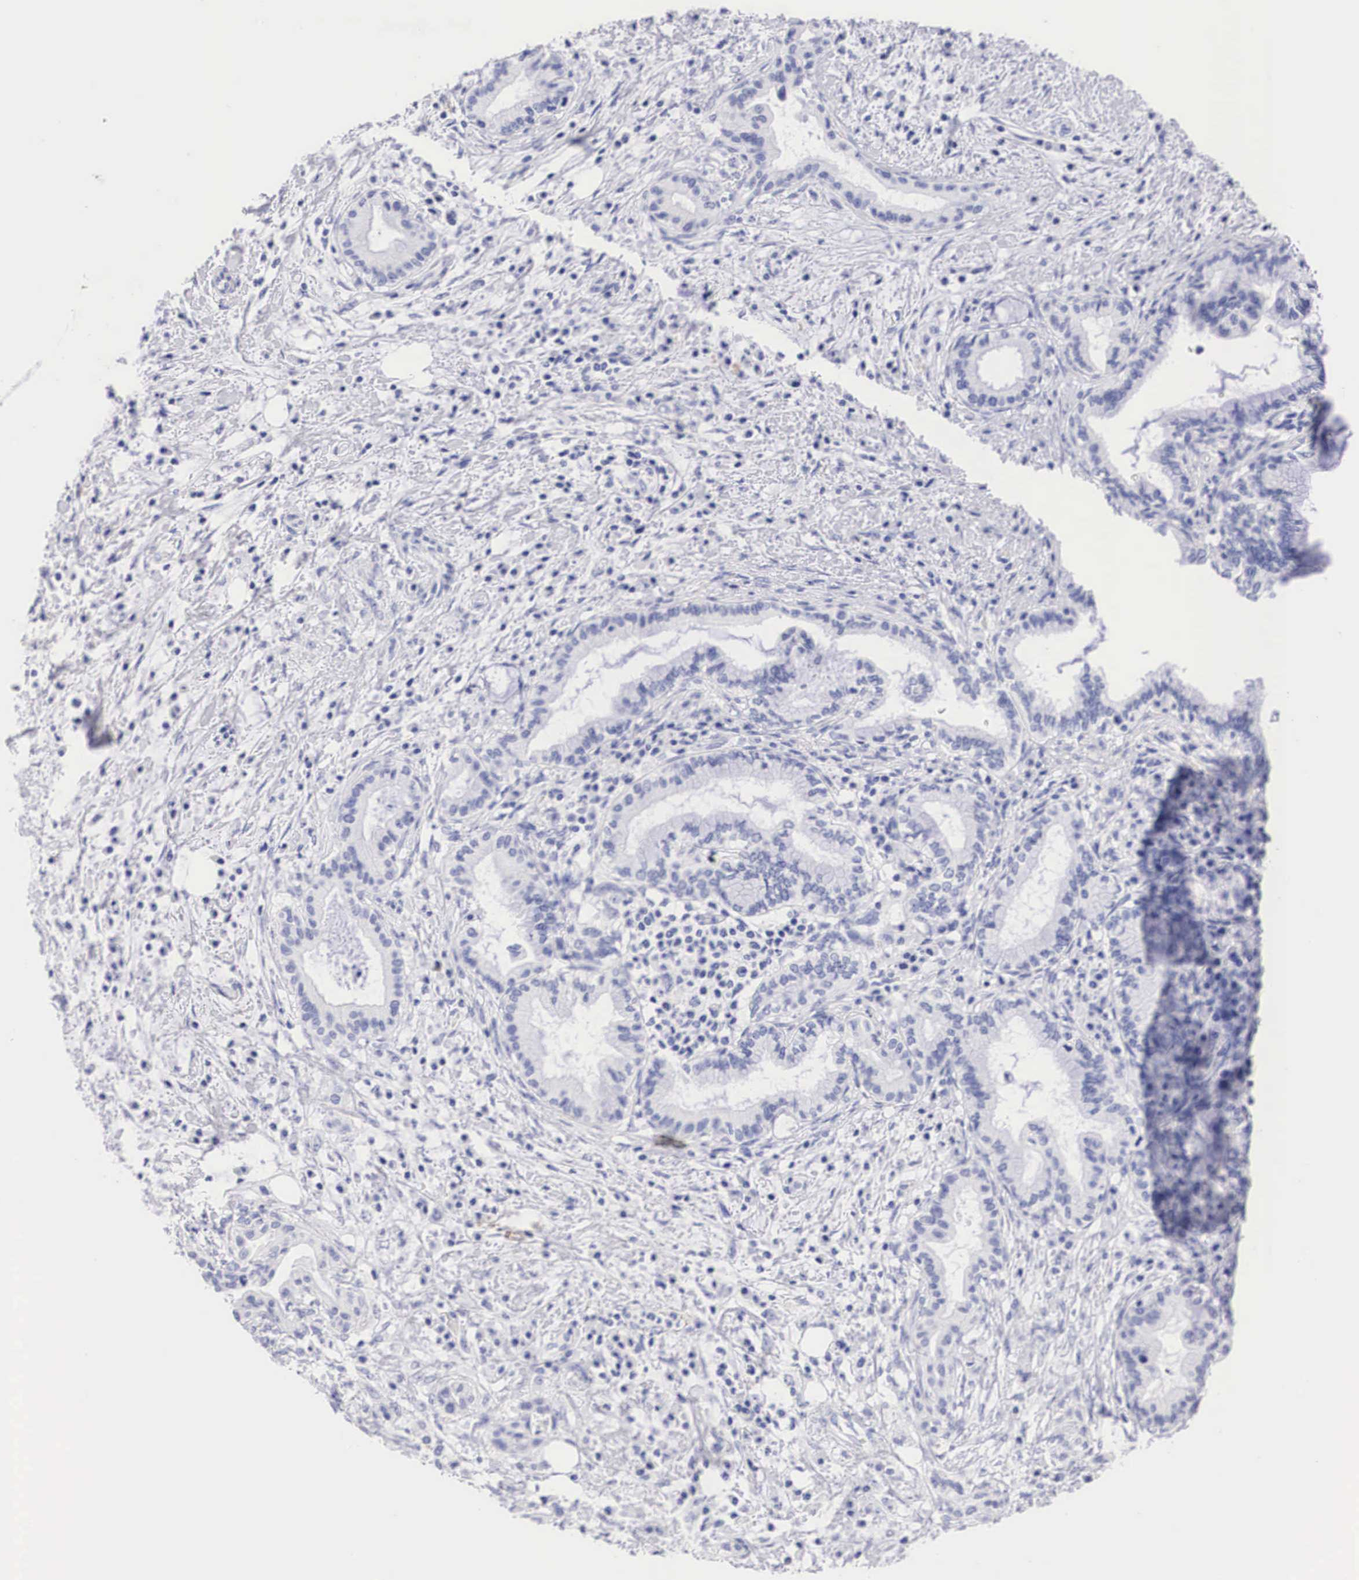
{"staining": {"intensity": "negative", "quantity": "none", "location": "none"}, "tissue": "pancreatic cancer", "cell_type": "Tumor cells", "image_type": "cancer", "snomed": [{"axis": "morphology", "description": "Adenocarcinoma, NOS"}, {"axis": "topography", "description": "Pancreas"}], "caption": "Tumor cells show no significant protein positivity in pancreatic adenocarcinoma.", "gene": "TYR", "patient": {"sex": "female", "age": 64}}